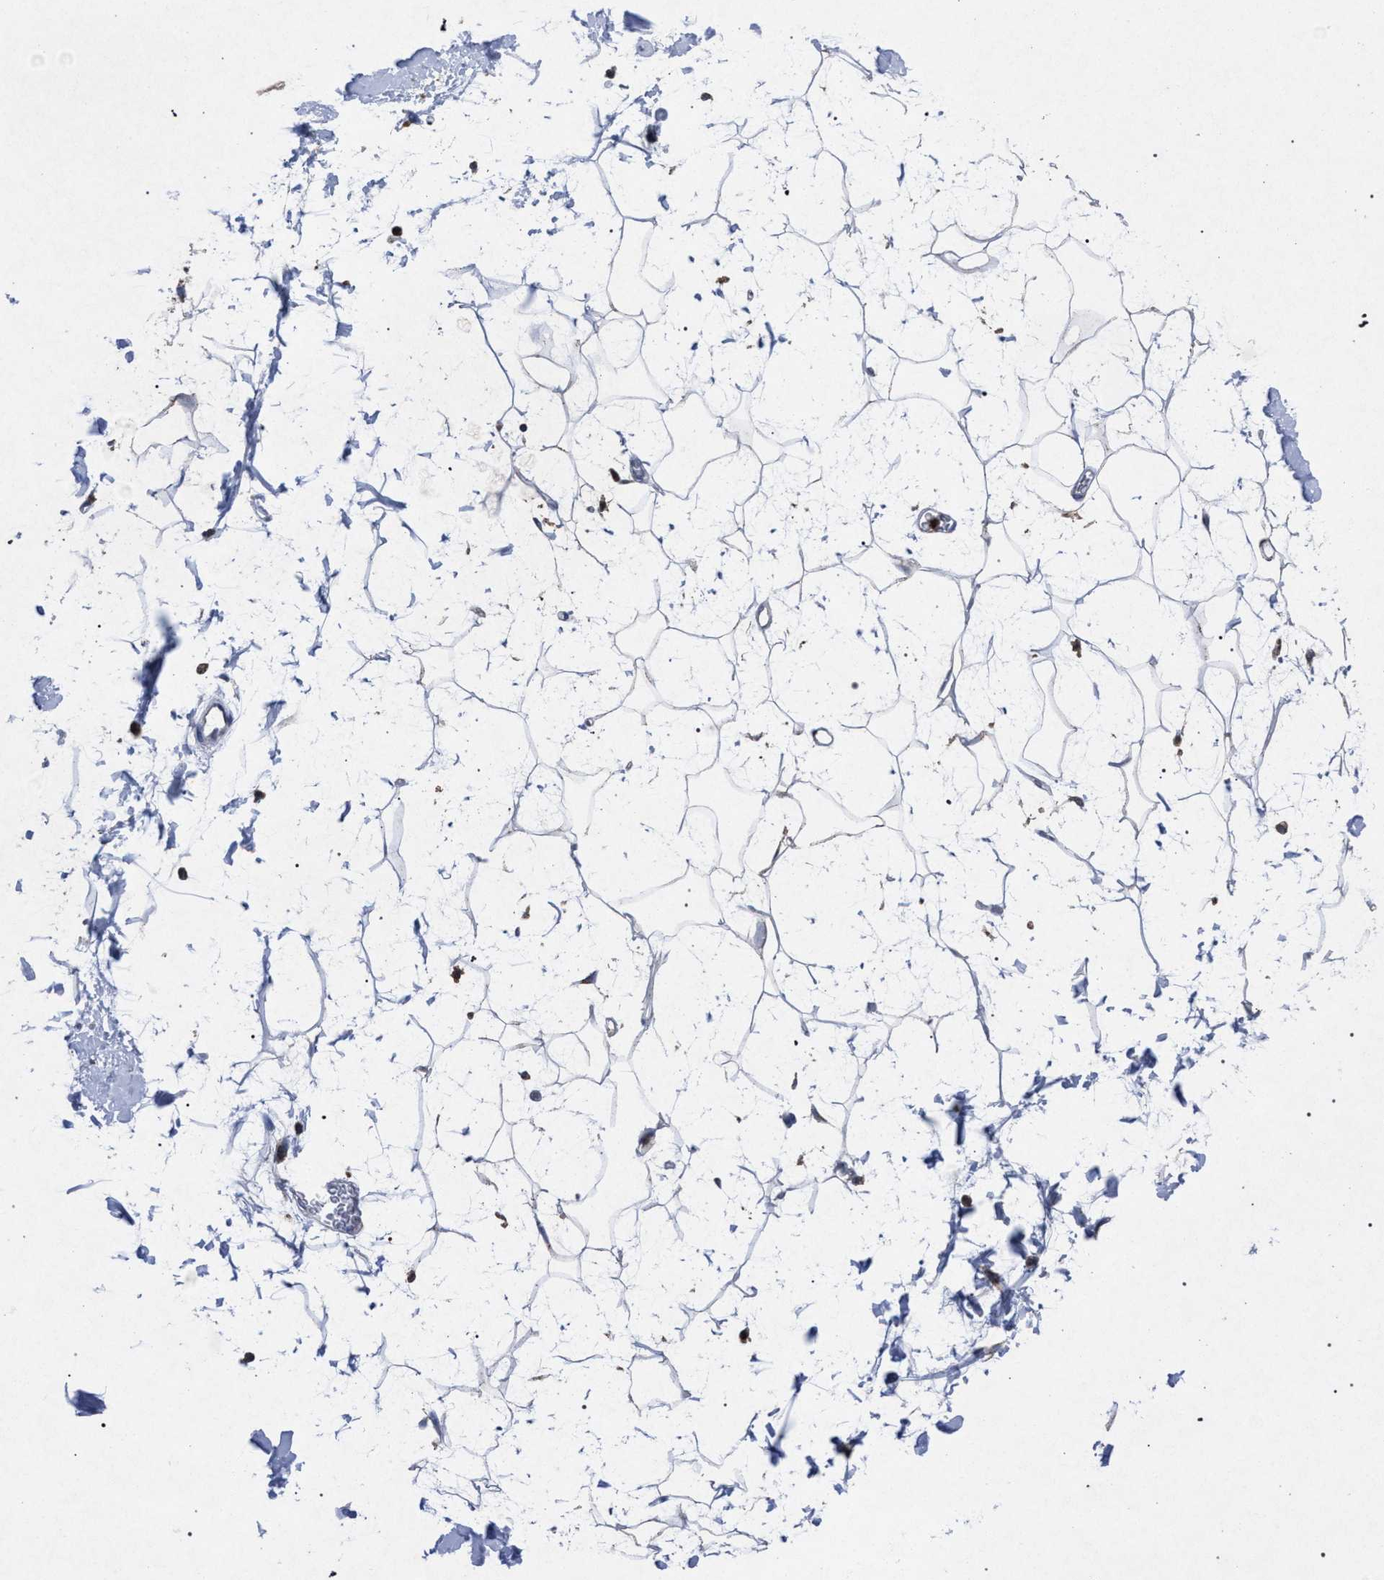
{"staining": {"intensity": "negative", "quantity": "none", "location": "none"}, "tissue": "adipose tissue", "cell_type": "Adipocytes", "image_type": "normal", "snomed": [{"axis": "morphology", "description": "Normal tissue, NOS"}, {"axis": "topography", "description": "Soft tissue"}], "caption": "Adipose tissue stained for a protein using immunohistochemistry (IHC) shows no positivity adipocytes.", "gene": "HSD17B4", "patient": {"sex": "male", "age": 72}}